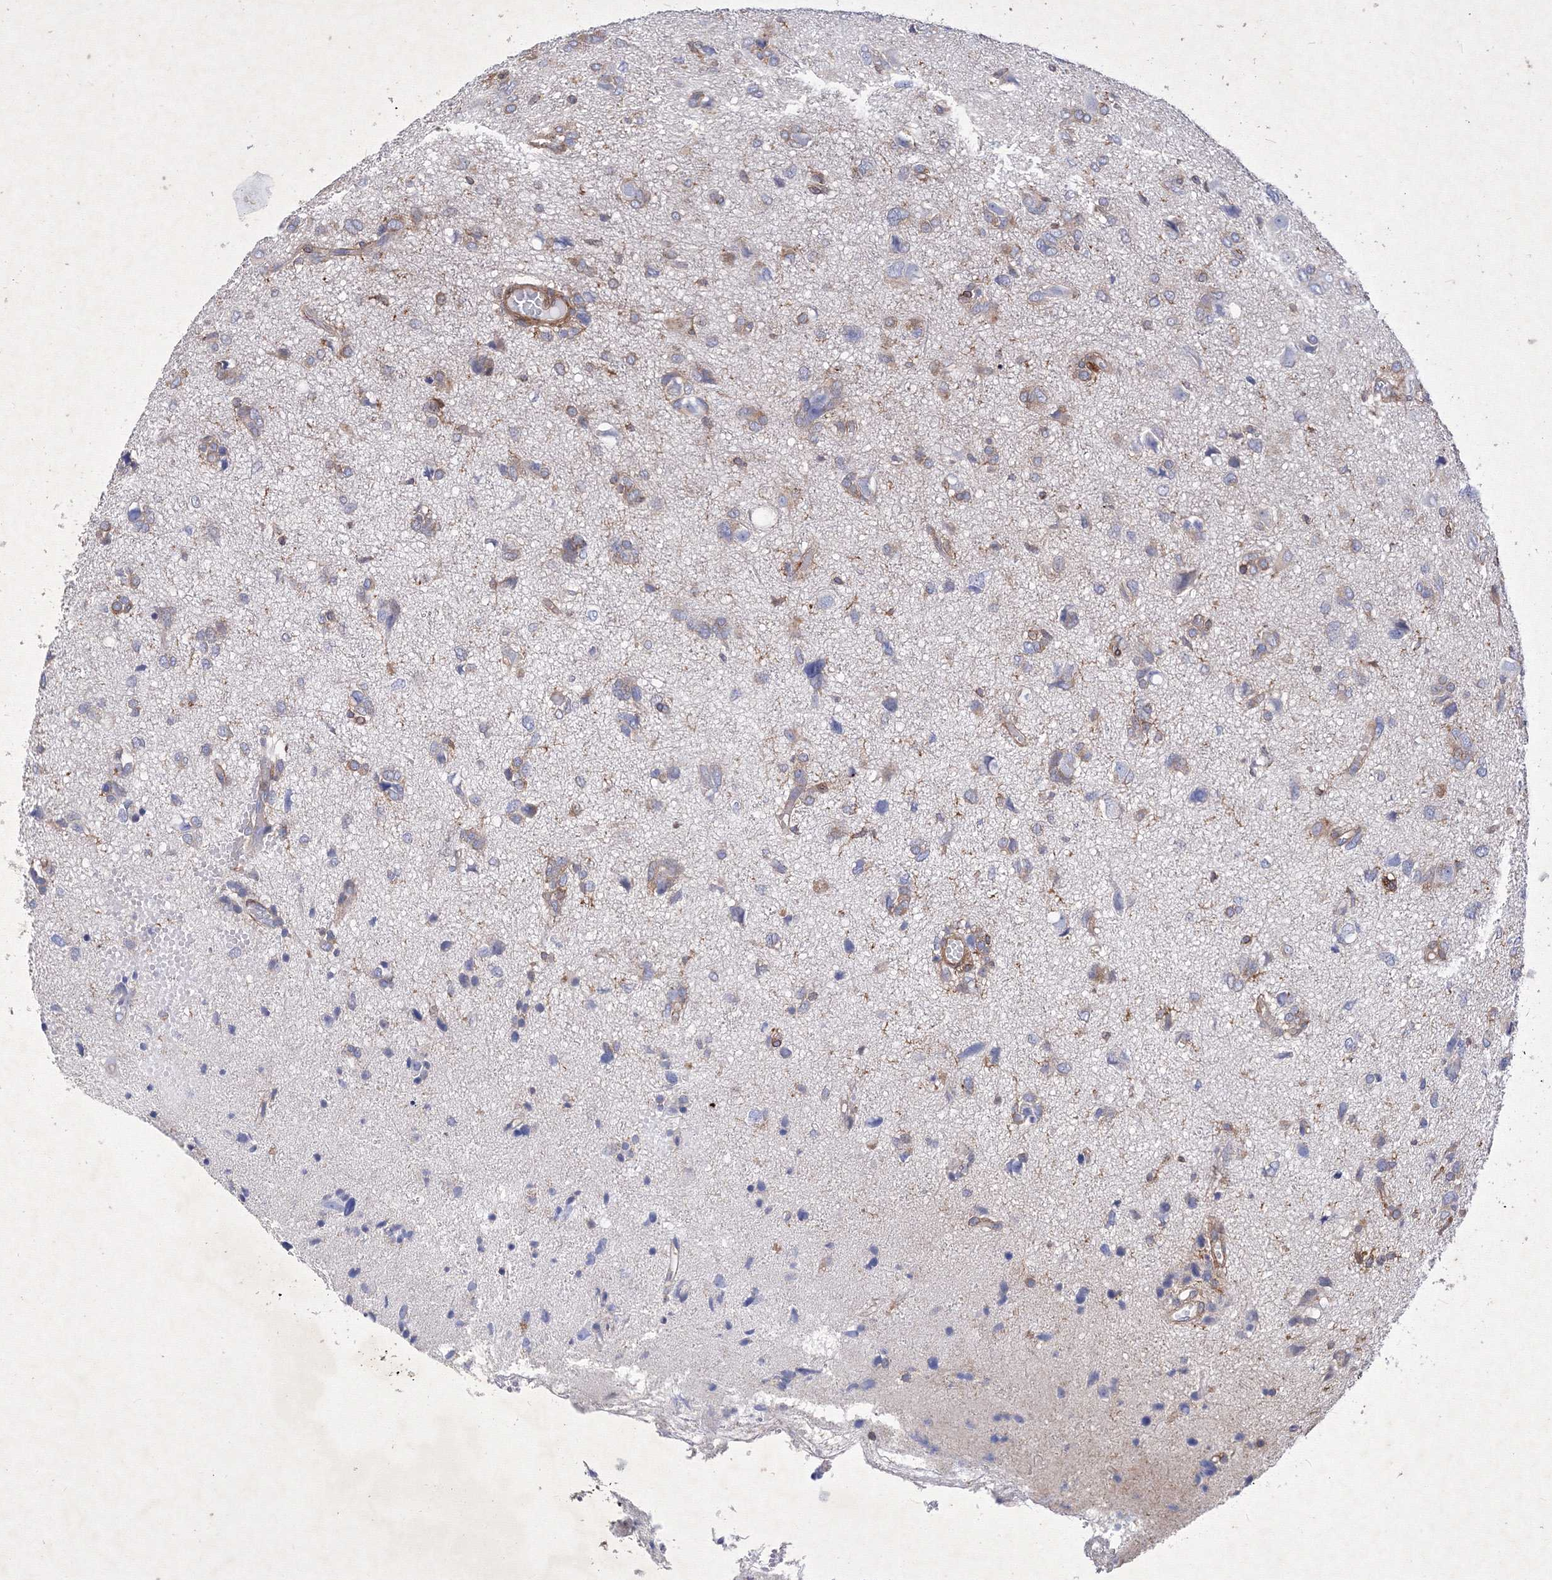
{"staining": {"intensity": "negative", "quantity": "none", "location": "none"}, "tissue": "glioma", "cell_type": "Tumor cells", "image_type": "cancer", "snomed": [{"axis": "morphology", "description": "Glioma, malignant, High grade"}, {"axis": "topography", "description": "Brain"}], "caption": "DAB (3,3'-diaminobenzidine) immunohistochemical staining of human malignant glioma (high-grade) demonstrates no significant staining in tumor cells.", "gene": "SNX18", "patient": {"sex": "female", "age": 59}}